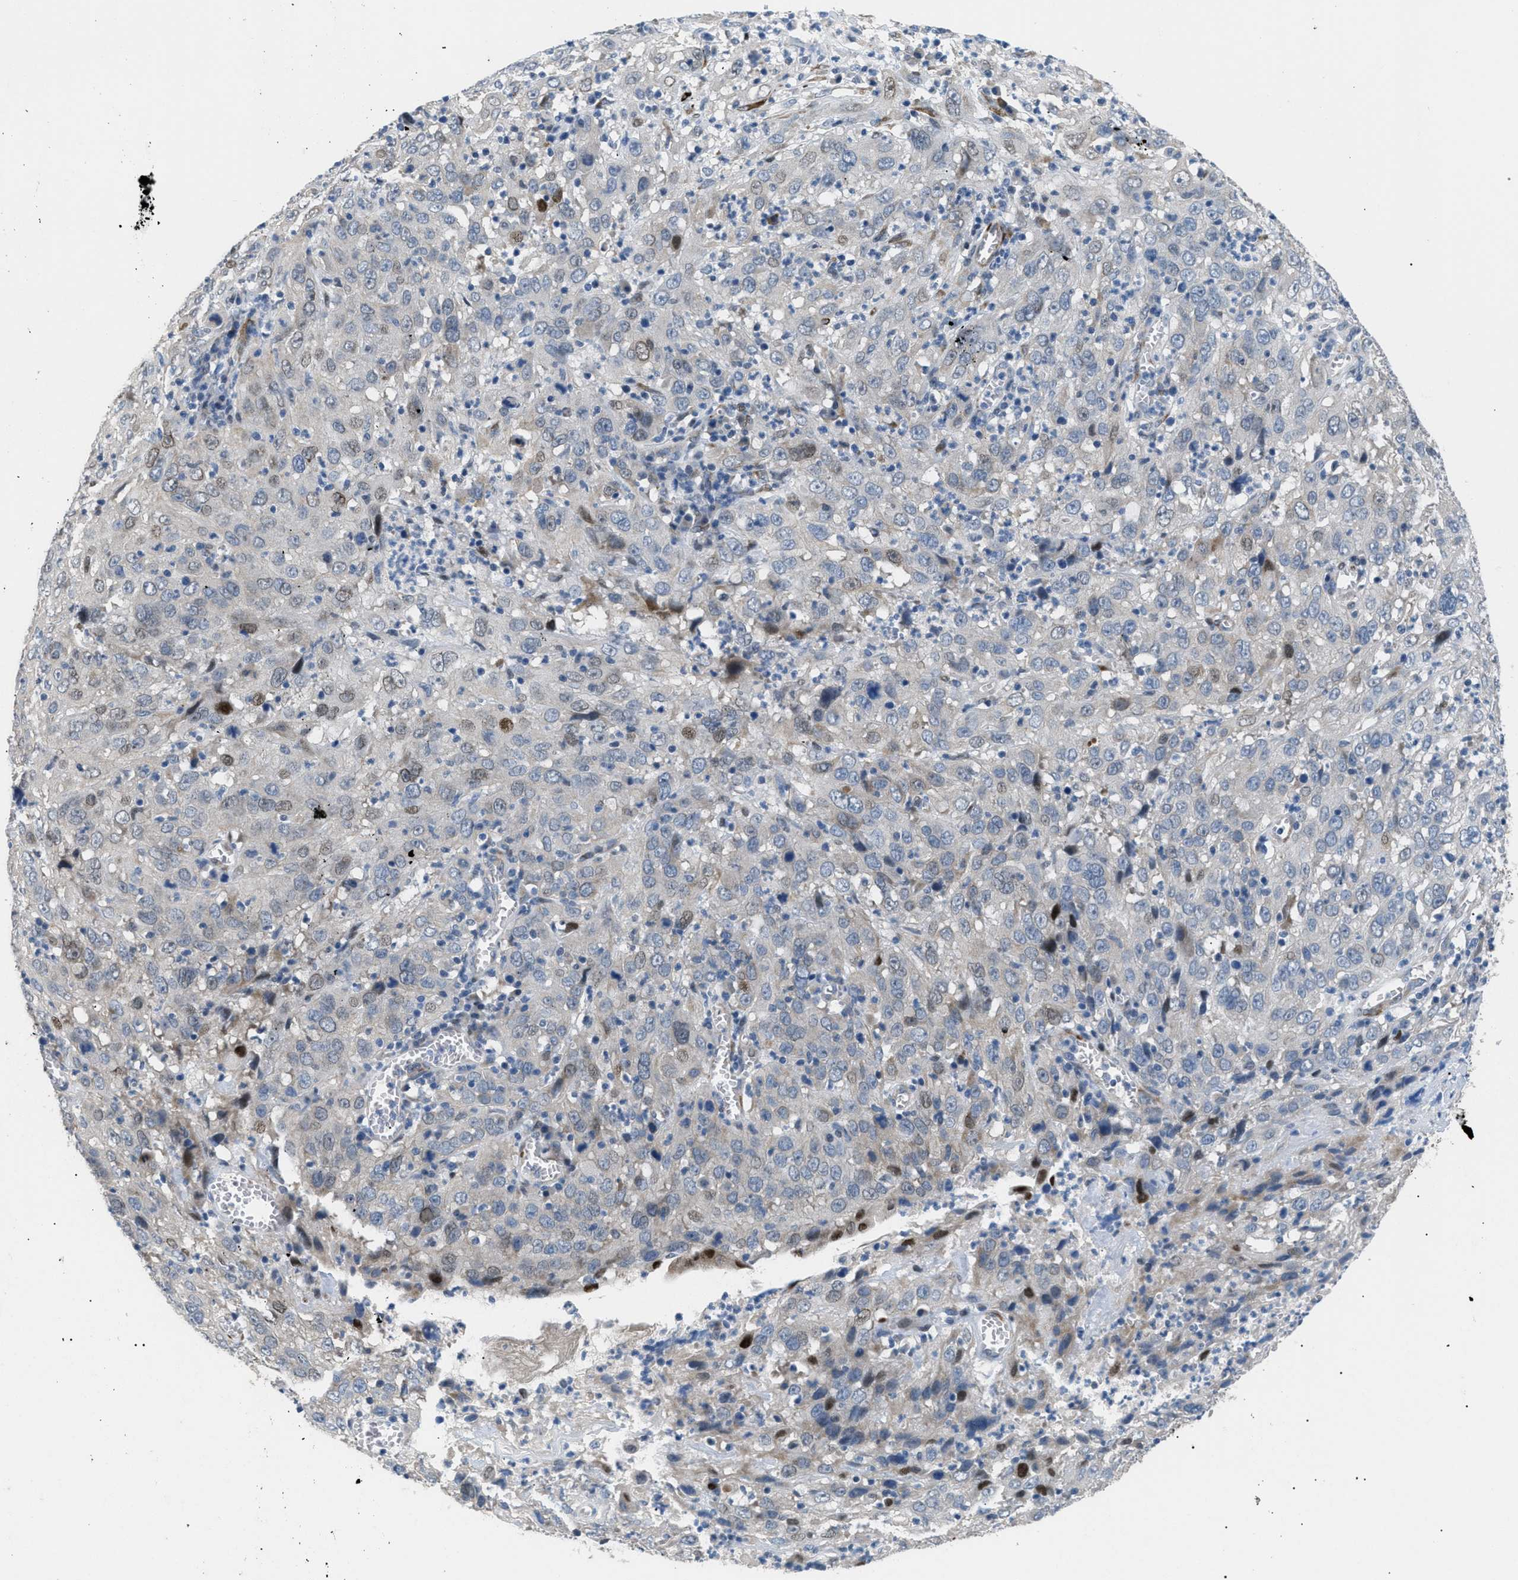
{"staining": {"intensity": "weak", "quantity": "<25%", "location": "nuclear"}, "tissue": "cervical cancer", "cell_type": "Tumor cells", "image_type": "cancer", "snomed": [{"axis": "morphology", "description": "Squamous cell carcinoma, NOS"}, {"axis": "topography", "description": "Cervix"}], "caption": "Cervical cancer (squamous cell carcinoma) was stained to show a protein in brown. There is no significant expression in tumor cells.", "gene": "ICA1", "patient": {"sex": "female", "age": 32}}